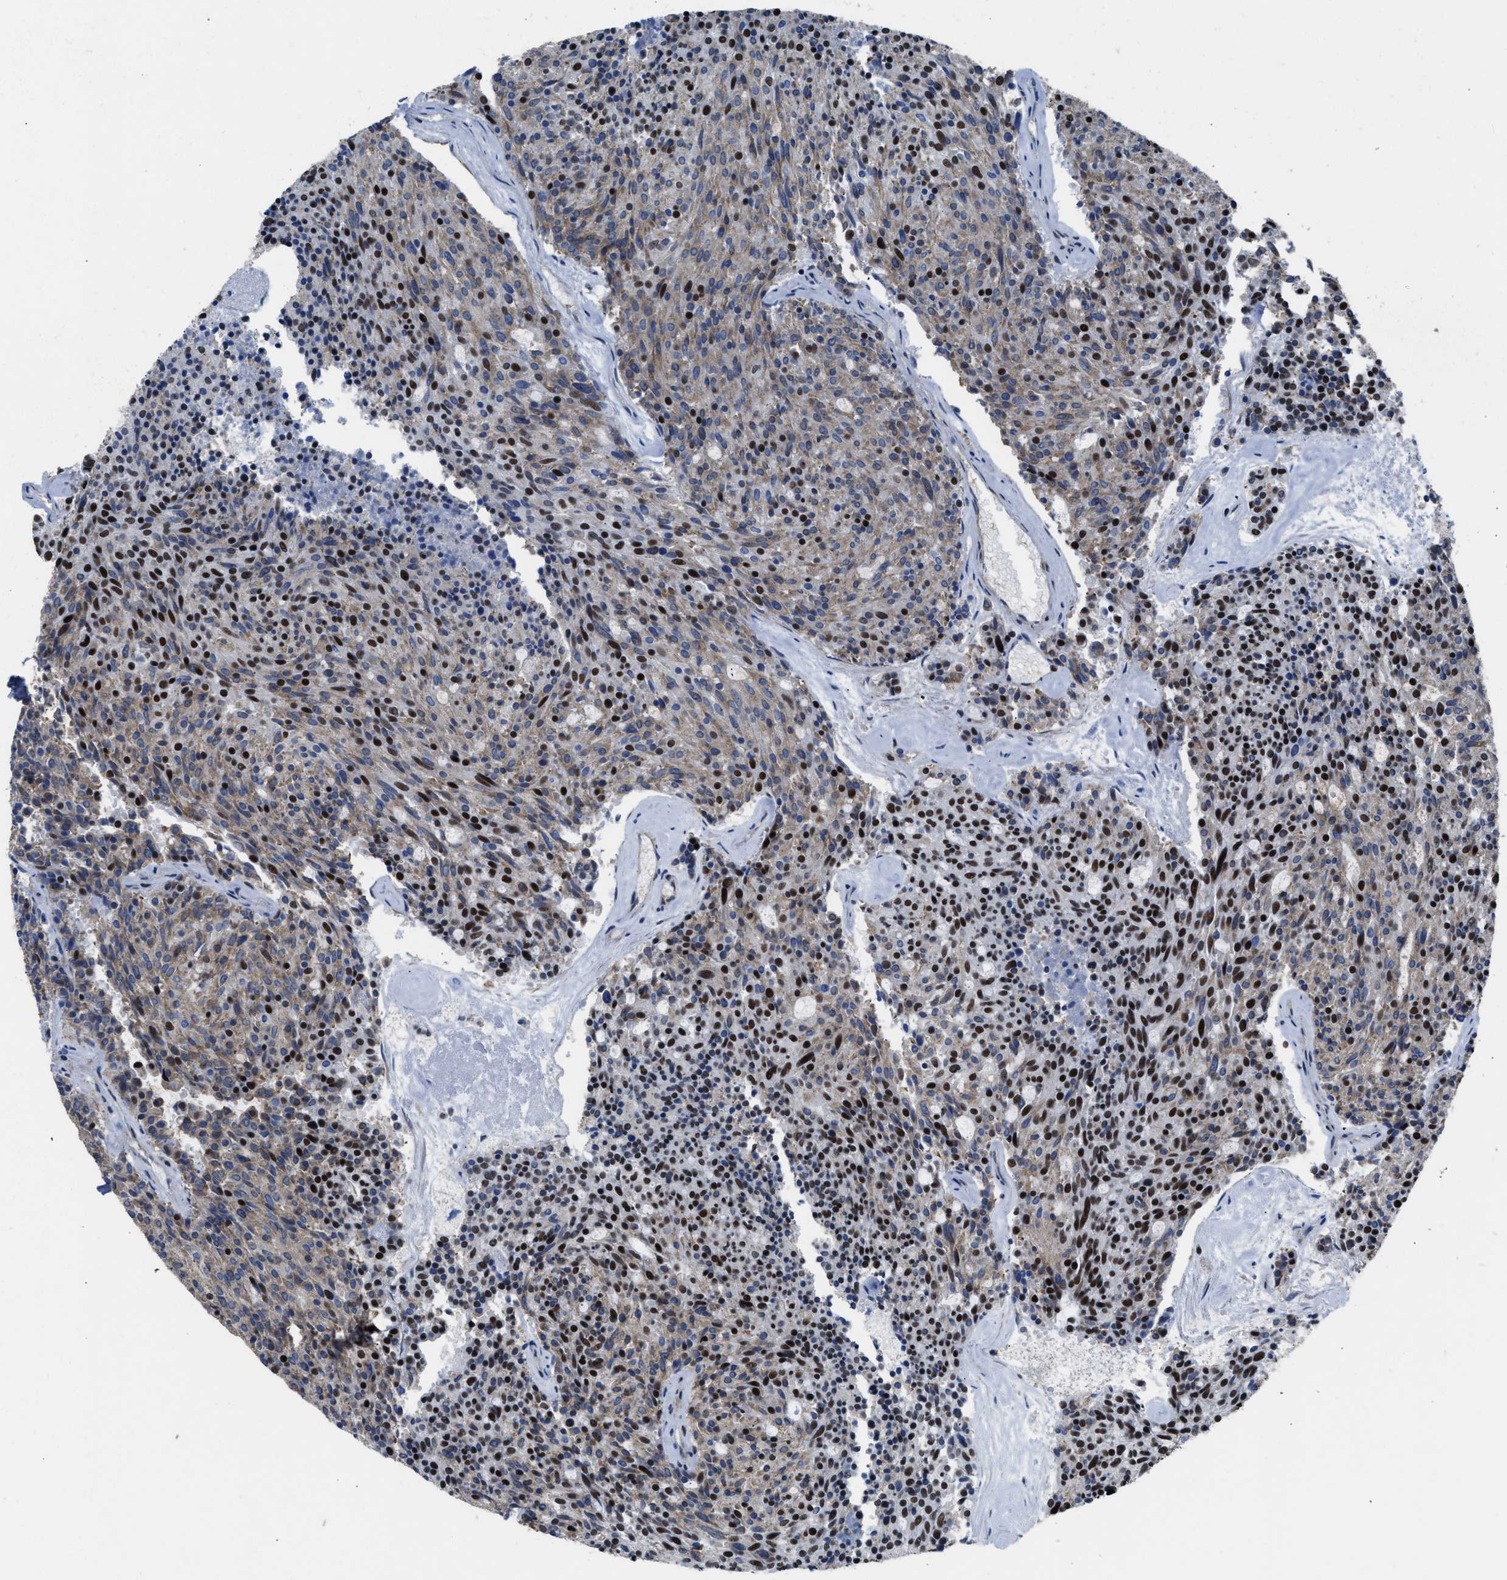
{"staining": {"intensity": "moderate", "quantity": ">75%", "location": "cytoplasmic/membranous"}, "tissue": "carcinoid", "cell_type": "Tumor cells", "image_type": "cancer", "snomed": [{"axis": "morphology", "description": "Carcinoid, malignant, NOS"}, {"axis": "topography", "description": "Pancreas"}], "caption": "Carcinoid stained with DAB (3,3'-diaminobenzidine) IHC shows medium levels of moderate cytoplasmic/membranous positivity in approximately >75% of tumor cells.", "gene": "SCAF4", "patient": {"sex": "female", "age": 54}}